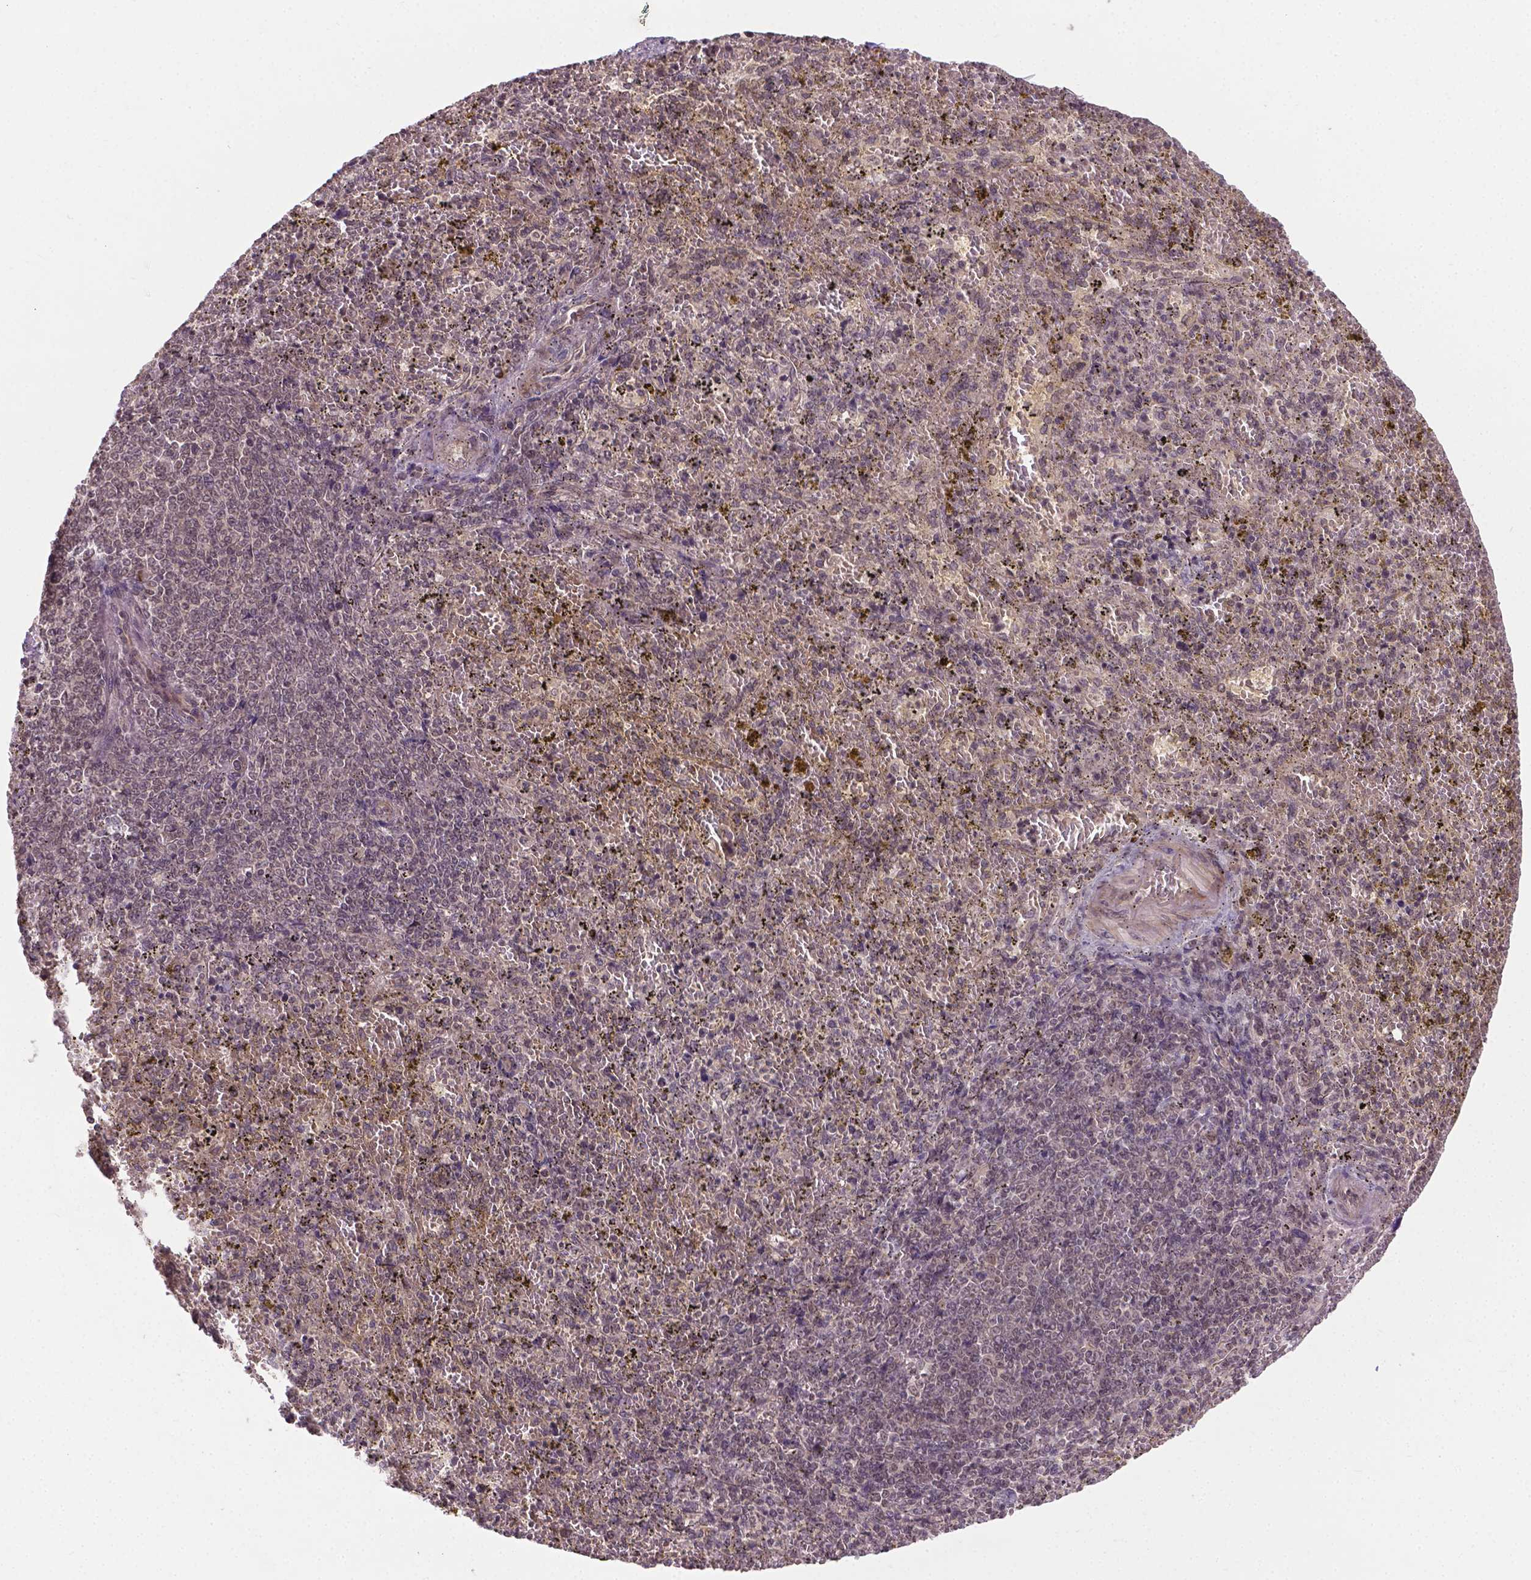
{"staining": {"intensity": "weak", "quantity": "25%-75%", "location": "nuclear"}, "tissue": "spleen", "cell_type": "Cells in red pulp", "image_type": "normal", "snomed": [{"axis": "morphology", "description": "Normal tissue, NOS"}, {"axis": "topography", "description": "Spleen"}], "caption": "Protein staining of benign spleen displays weak nuclear positivity in about 25%-75% of cells in red pulp.", "gene": "ANKRD54", "patient": {"sex": "female", "age": 50}}